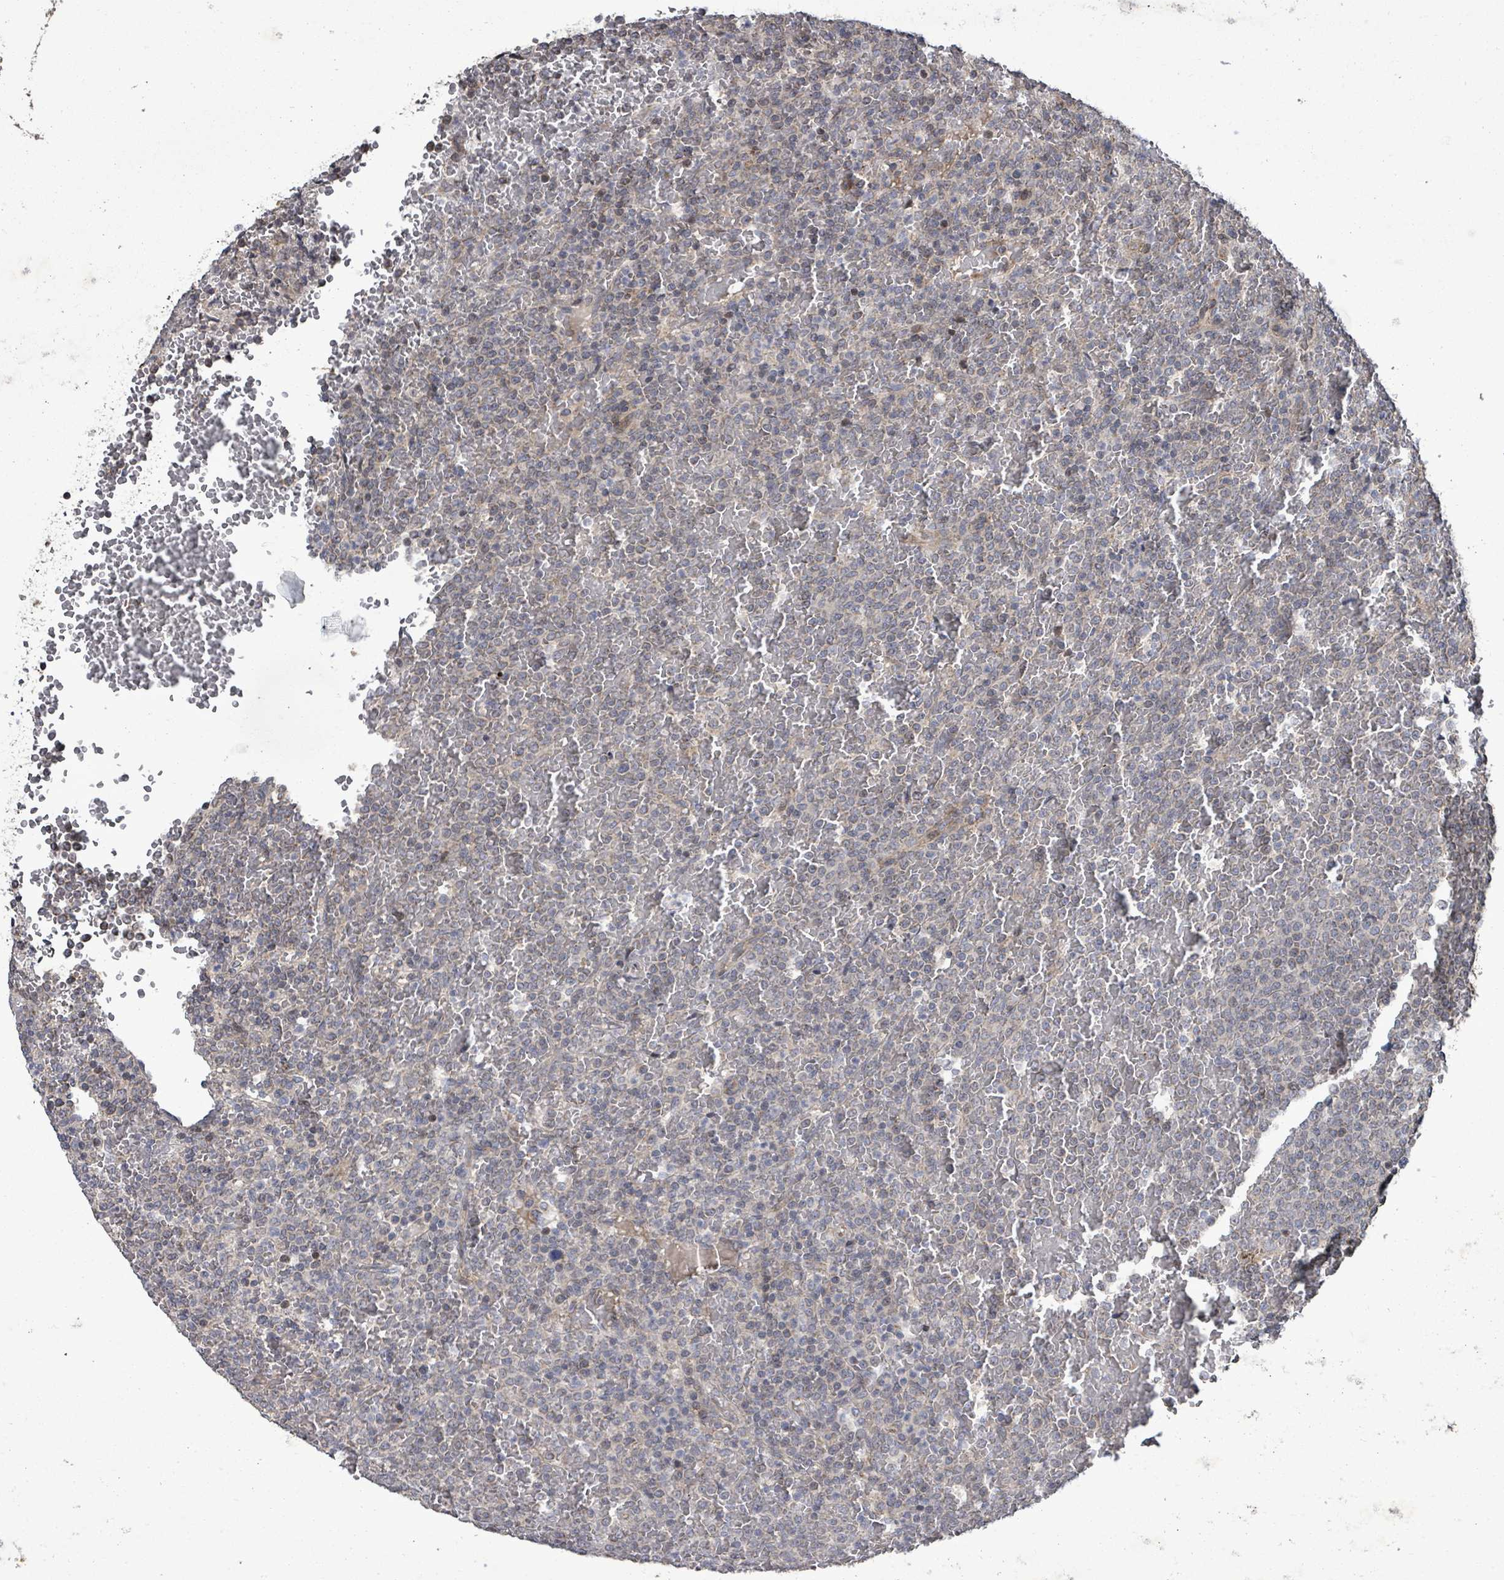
{"staining": {"intensity": "negative", "quantity": "none", "location": "none"}, "tissue": "lymphoma", "cell_type": "Tumor cells", "image_type": "cancer", "snomed": [{"axis": "morphology", "description": "Malignant lymphoma, non-Hodgkin's type, Low grade"}, {"axis": "topography", "description": "Spleen"}], "caption": "The IHC histopathology image has no significant staining in tumor cells of lymphoma tissue.", "gene": "KRTAP27-1", "patient": {"sex": "male", "age": 60}}